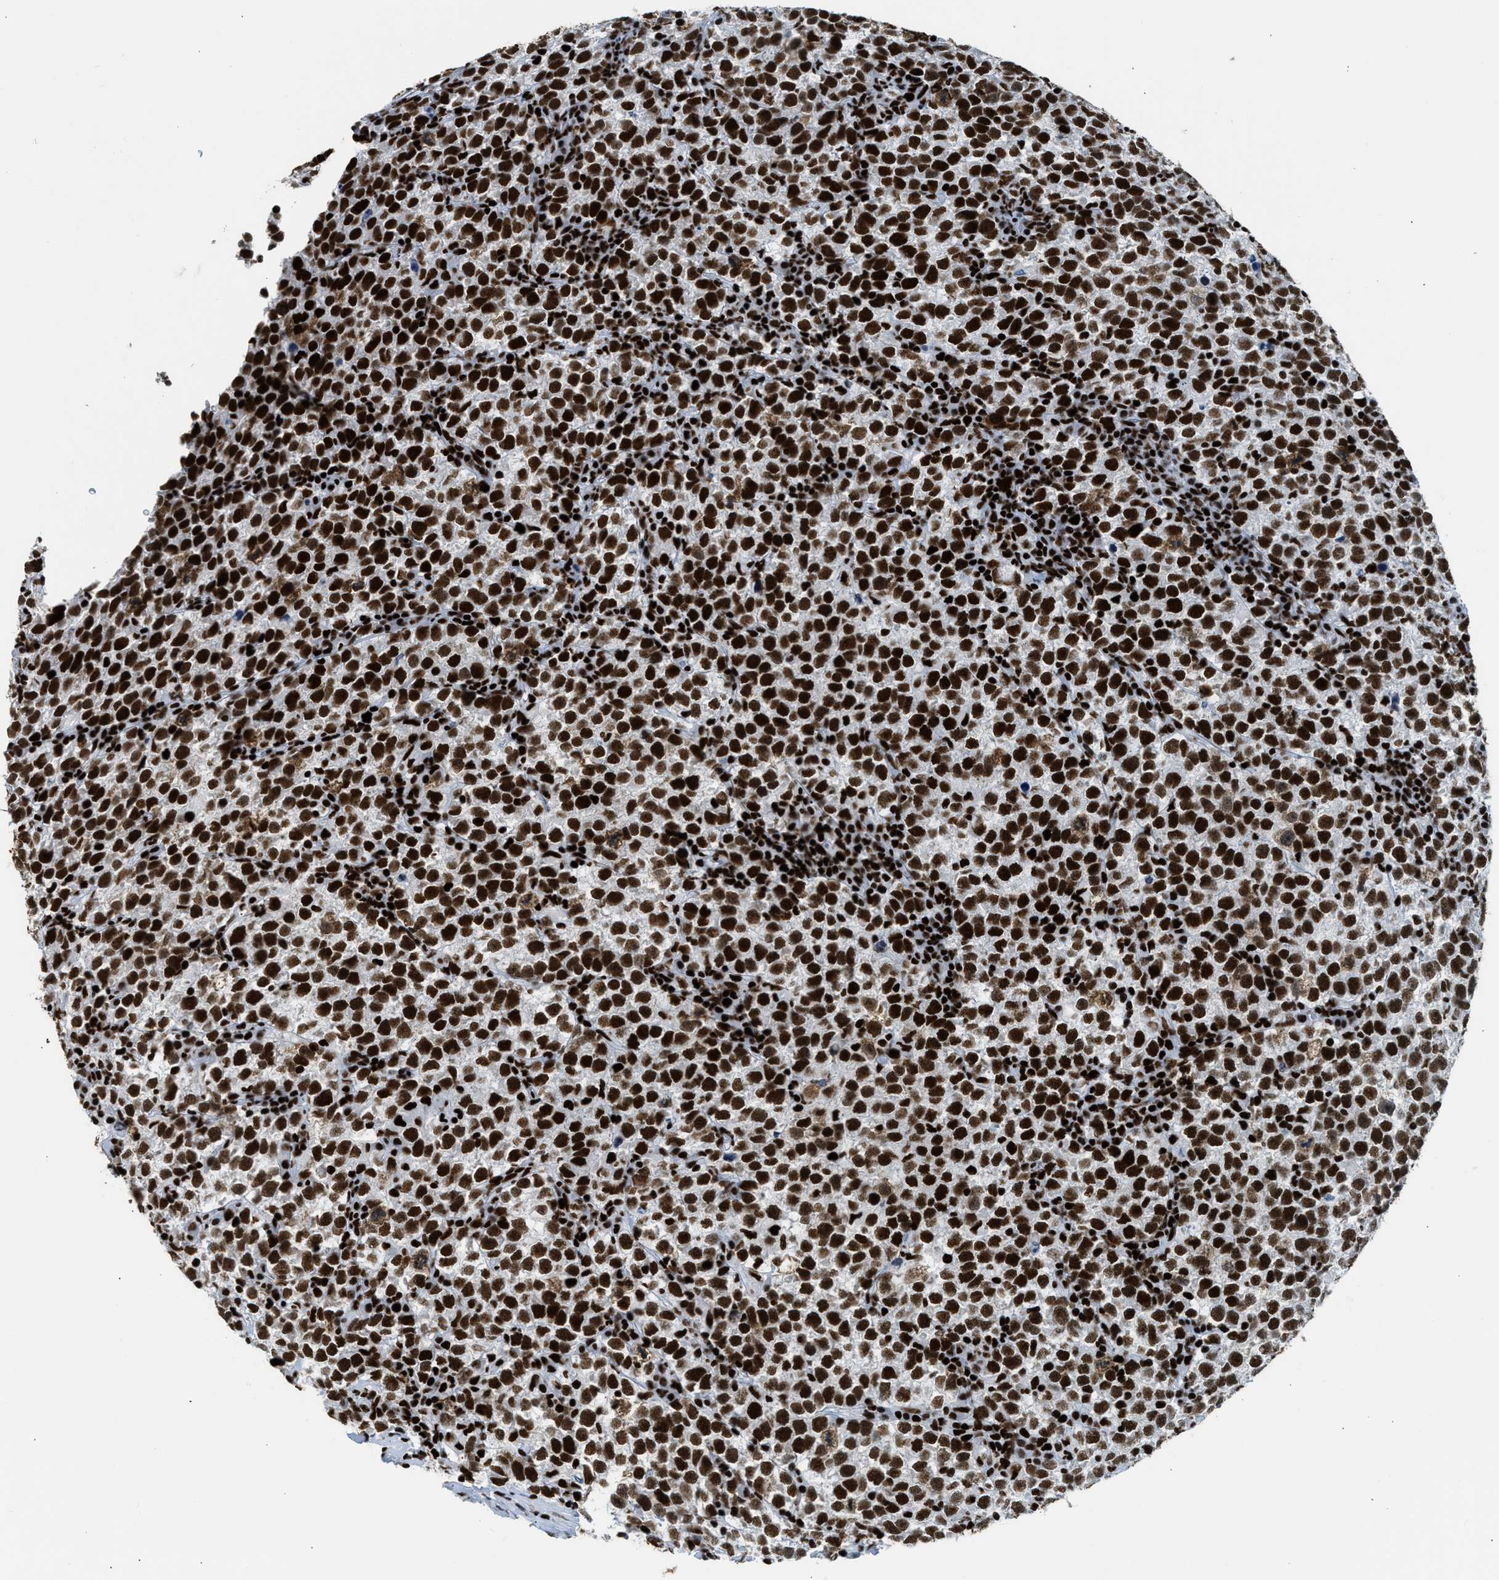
{"staining": {"intensity": "strong", "quantity": ">75%", "location": "nuclear"}, "tissue": "testis cancer", "cell_type": "Tumor cells", "image_type": "cancer", "snomed": [{"axis": "morphology", "description": "Normal tissue, NOS"}, {"axis": "morphology", "description": "Seminoma, NOS"}, {"axis": "topography", "description": "Testis"}], "caption": "An IHC histopathology image of neoplastic tissue is shown. Protein staining in brown labels strong nuclear positivity in testis cancer within tumor cells. (DAB (3,3'-diaminobenzidine) IHC with brightfield microscopy, high magnification).", "gene": "PIF1", "patient": {"sex": "male", "age": 43}}